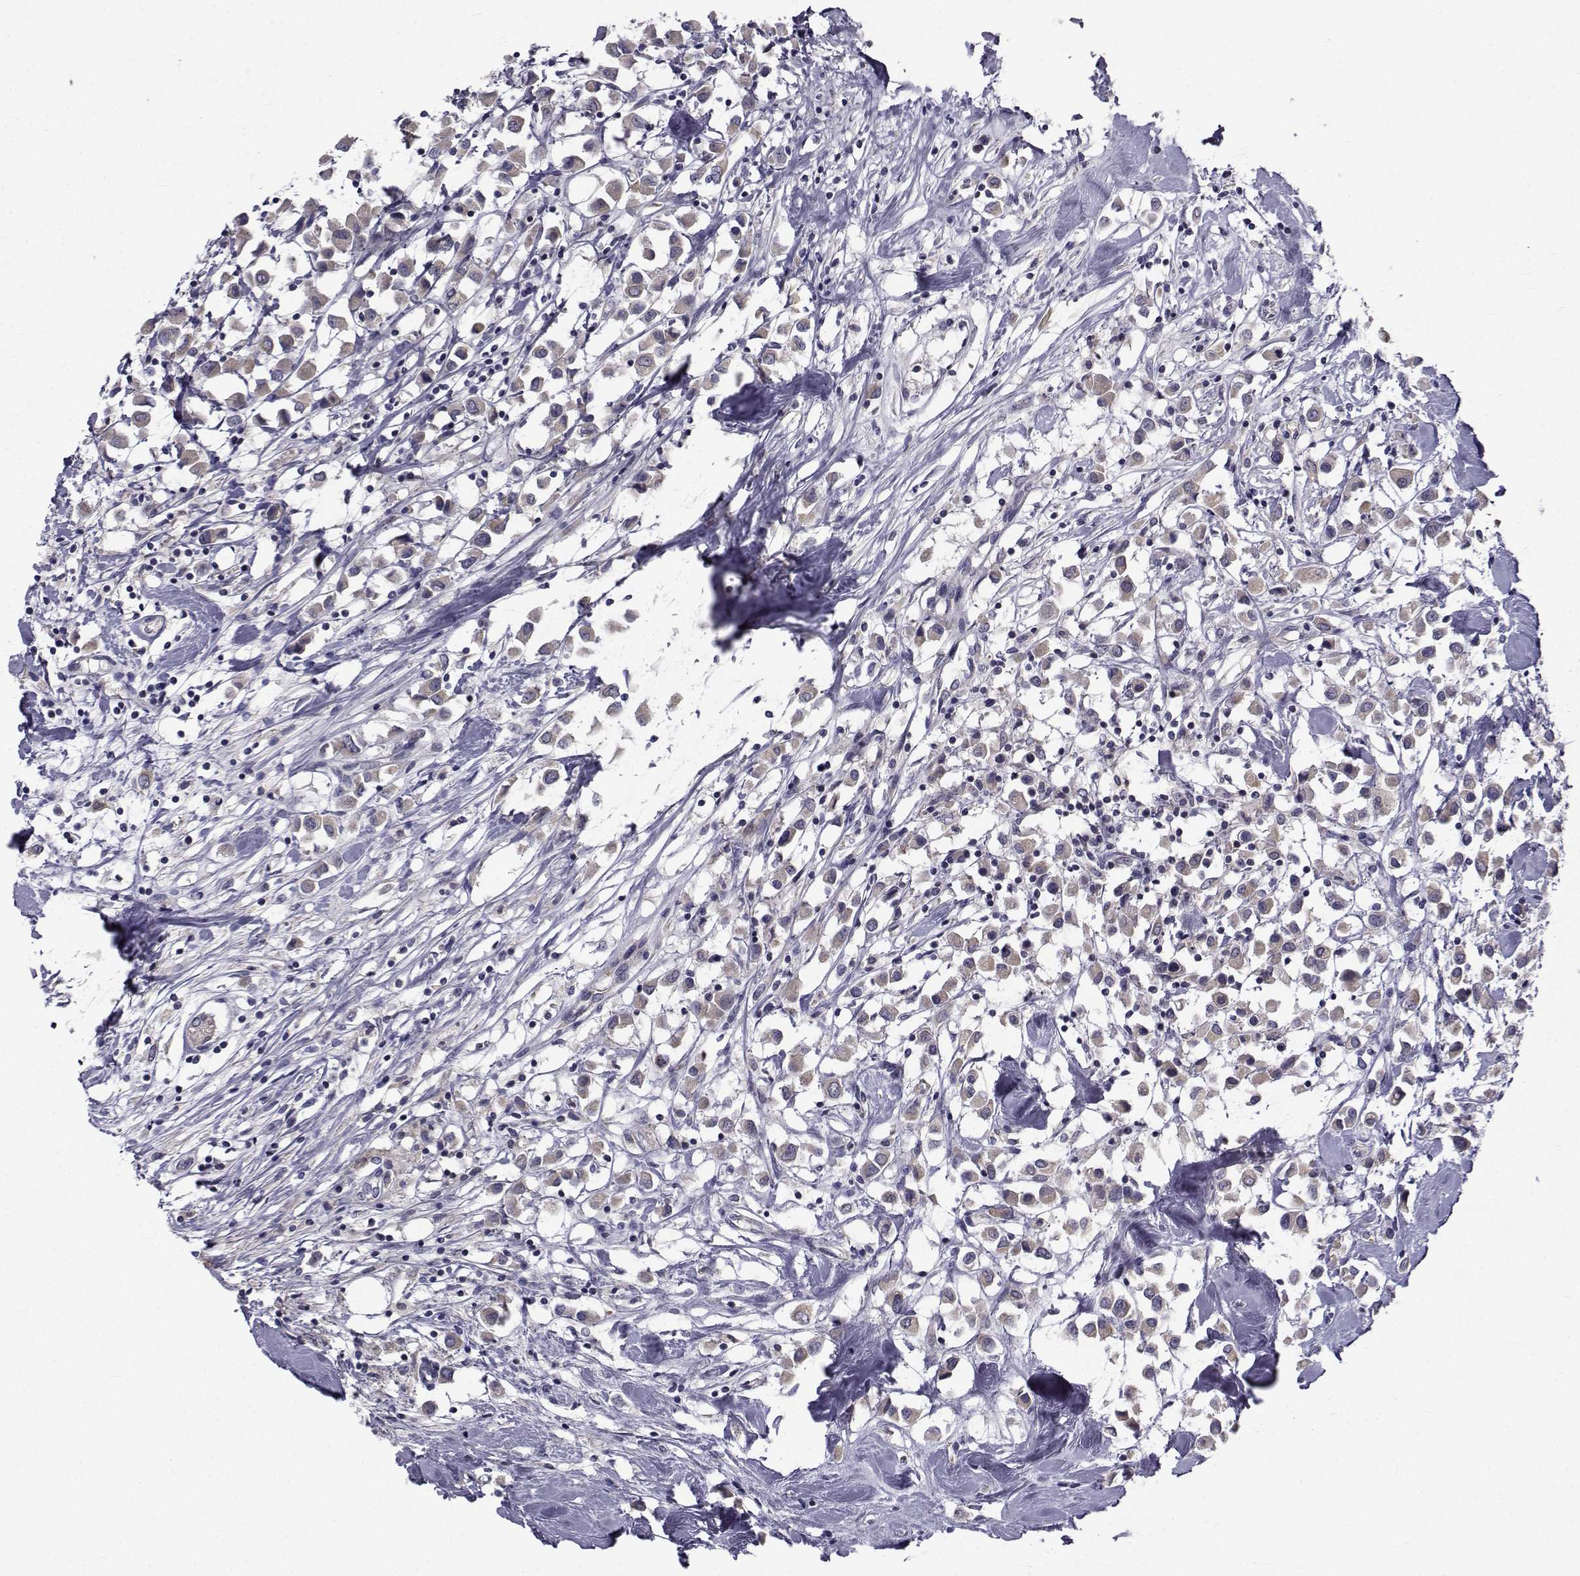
{"staining": {"intensity": "negative", "quantity": "none", "location": "none"}, "tissue": "breast cancer", "cell_type": "Tumor cells", "image_type": "cancer", "snomed": [{"axis": "morphology", "description": "Duct carcinoma"}, {"axis": "topography", "description": "Breast"}], "caption": "Immunohistochemistry histopathology image of neoplastic tissue: human breast invasive ductal carcinoma stained with DAB reveals no significant protein staining in tumor cells.", "gene": "ANGPT1", "patient": {"sex": "female", "age": 61}}